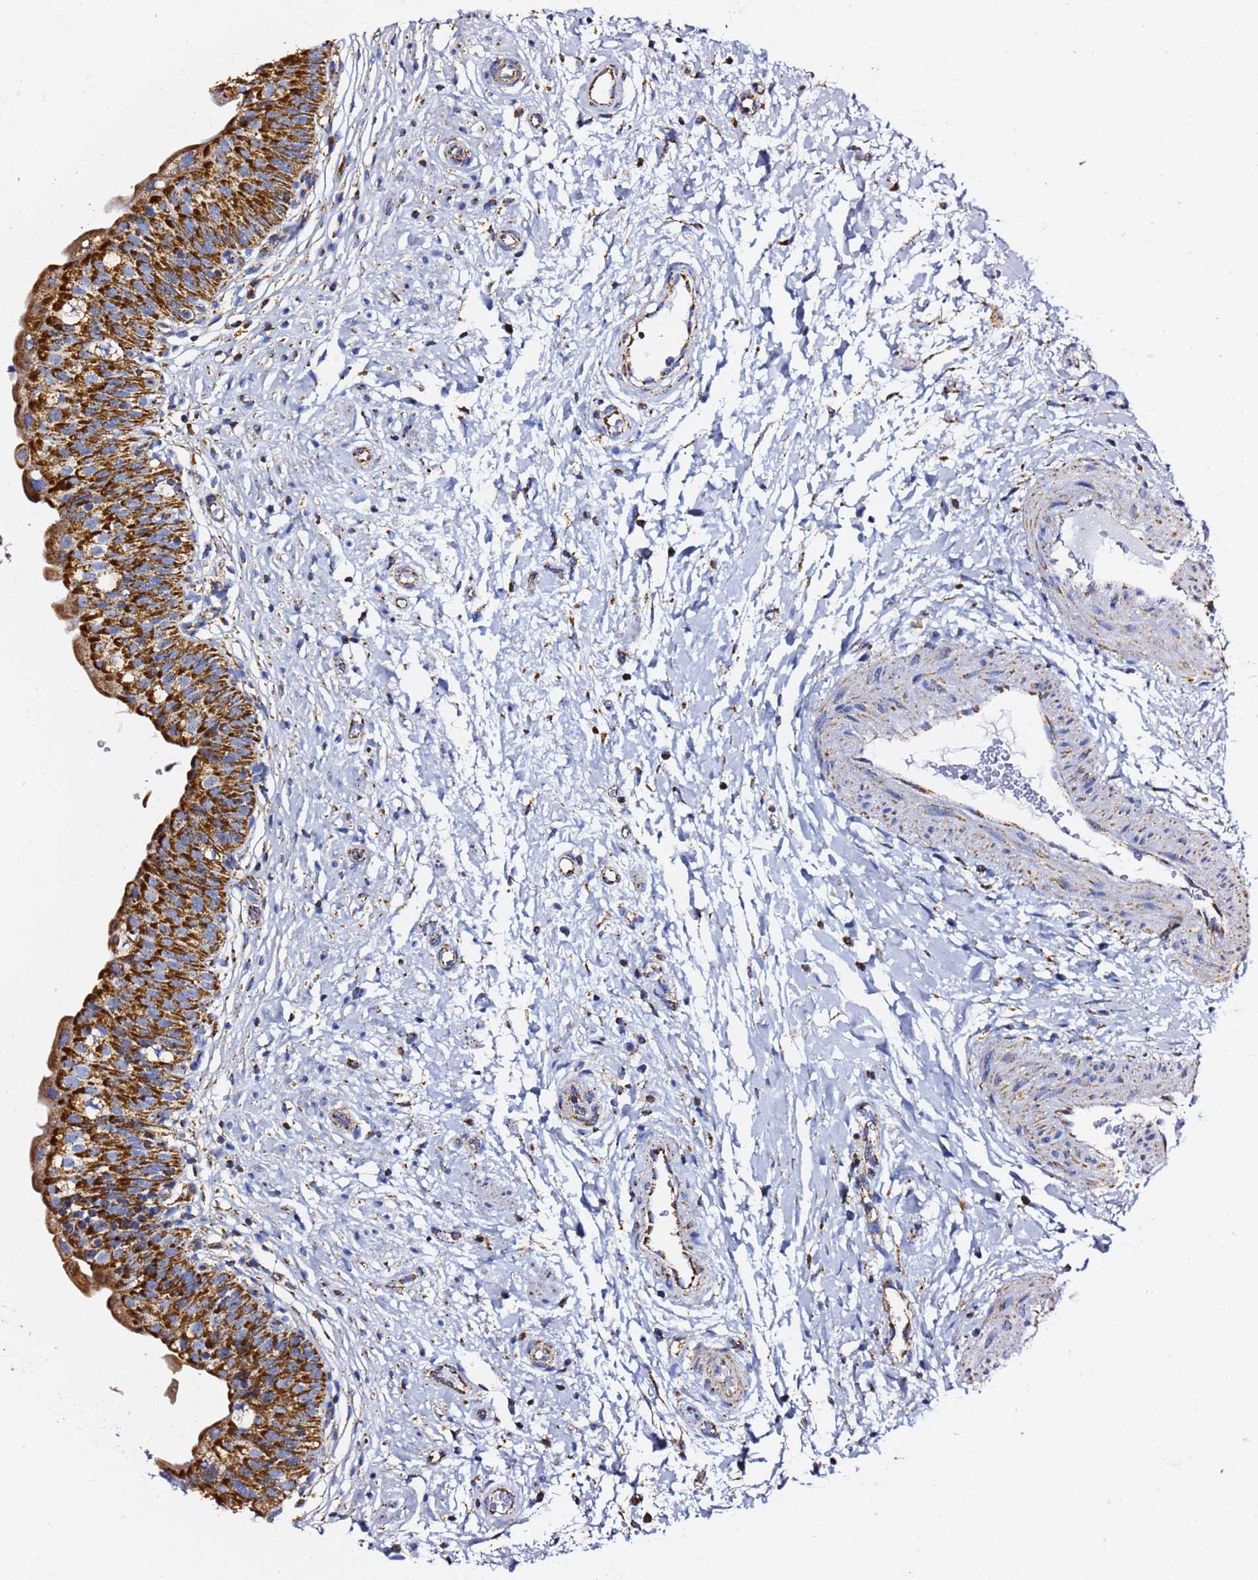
{"staining": {"intensity": "strong", "quantity": ">75%", "location": "cytoplasmic/membranous"}, "tissue": "urinary bladder", "cell_type": "Urothelial cells", "image_type": "normal", "snomed": [{"axis": "morphology", "description": "Normal tissue, NOS"}, {"axis": "topography", "description": "Urinary bladder"}], "caption": "Urinary bladder stained with DAB (3,3'-diaminobenzidine) IHC shows high levels of strong cytoplasmic/membranous staining in approximately >75% of urothelial cells. The staining is performed using DAB brown chromogen to label protein expression. The nuclei are counter-stained blue using hematoxylin.", "gene": "PHB2", "patient": {"sex": "male", "age": 55}}